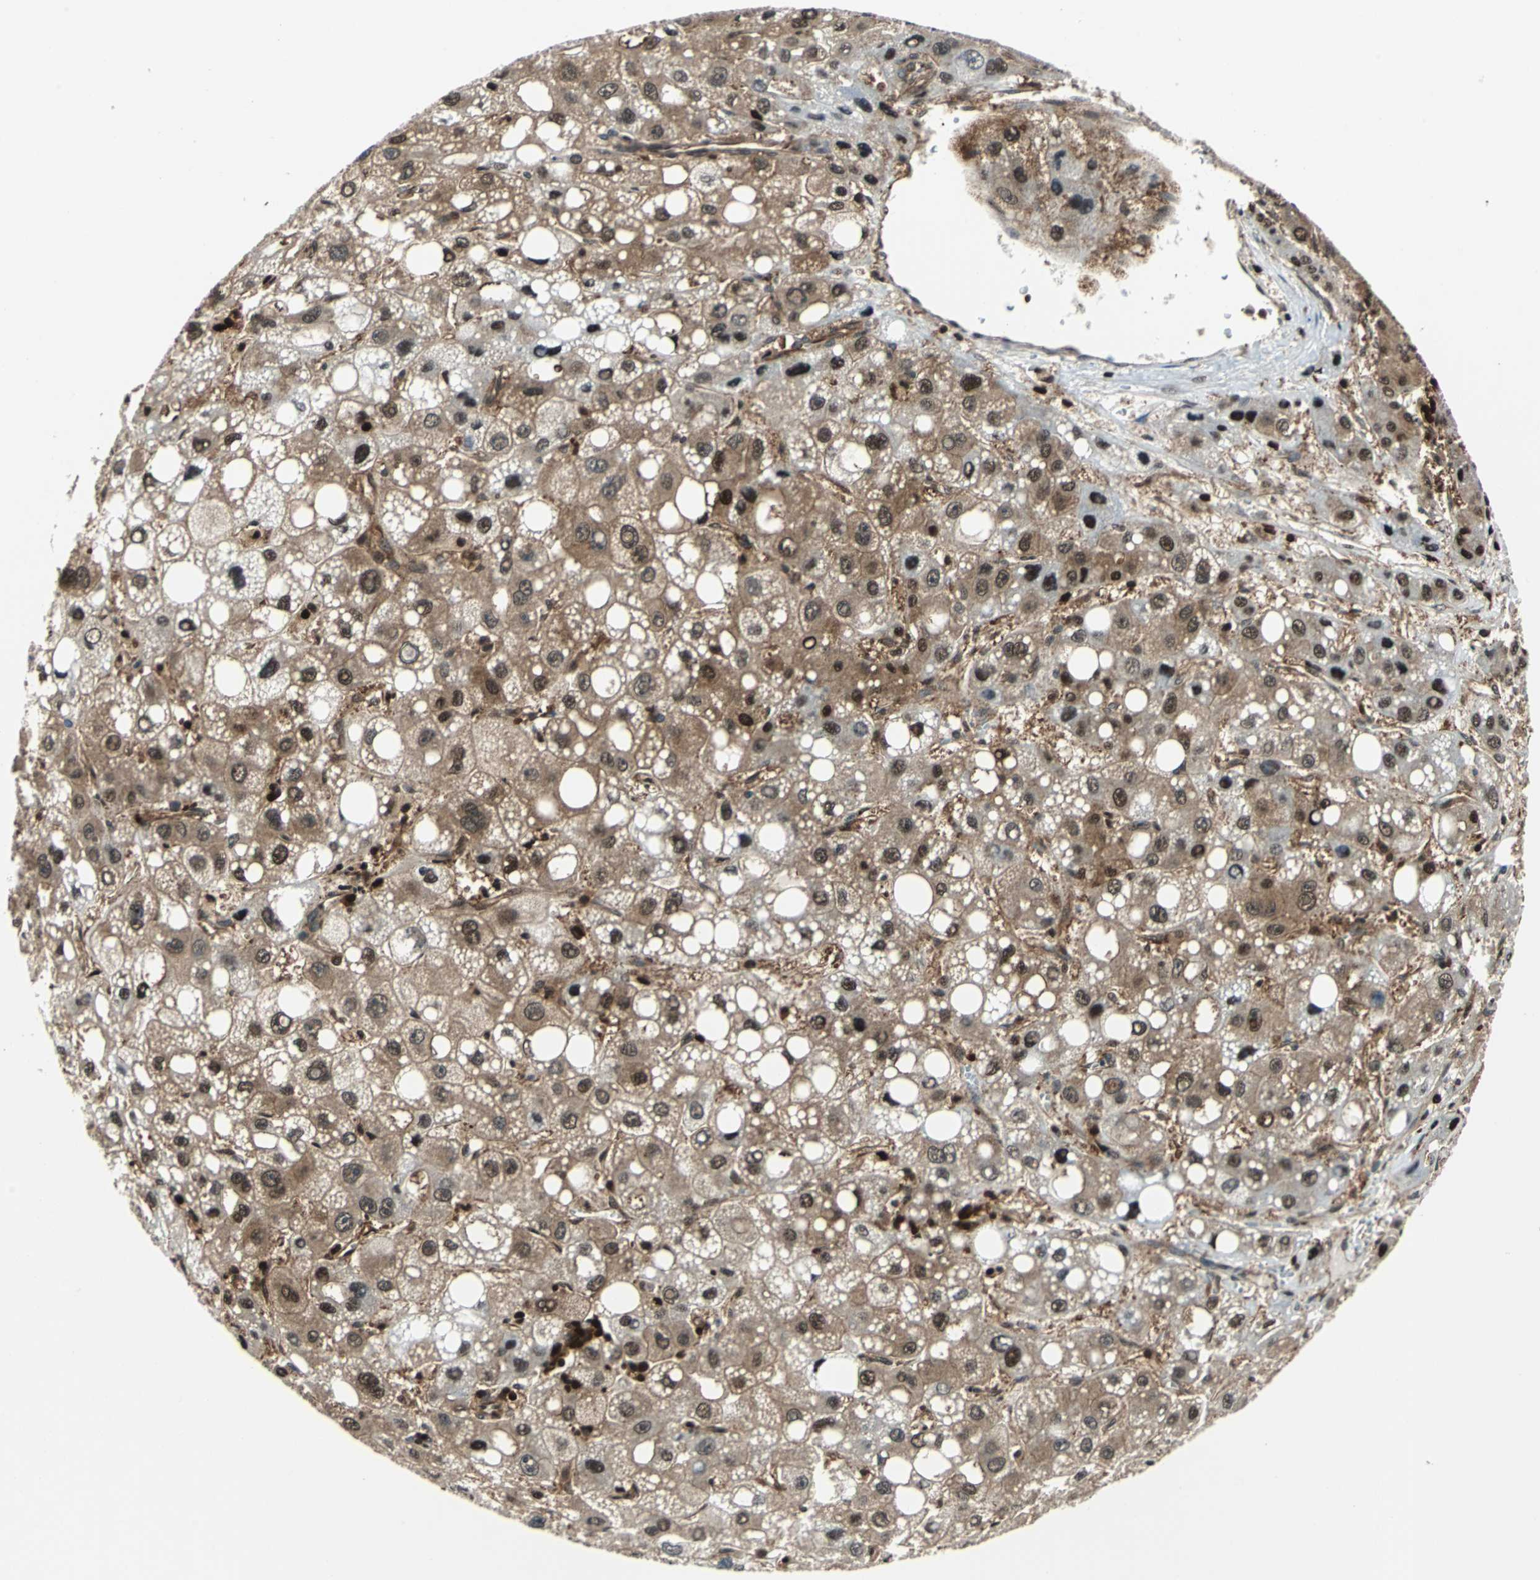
{"staining": {"intensity": "strong", "quantity": ">75%", "location": "cytoplasmic/membranous,nuclear"}, "tissue": "liver cancer", "cell_type": "Tumor cells", "image_type": "cancer", "snomed": [{"axis": "morphology", "description": "Carcinoma, Hepatocellular, NOS"}, {"axis": "topography", "description": "Liver"}], "caption": "Protein analysis of hepatocellular carcinoma (liver) tissue shows strong cytoplasmic/membranous and nuclear staining in approximately >75% of tumor cells.", "gene": "PSME1", "patient": {"sex": "male", "age": 55}}